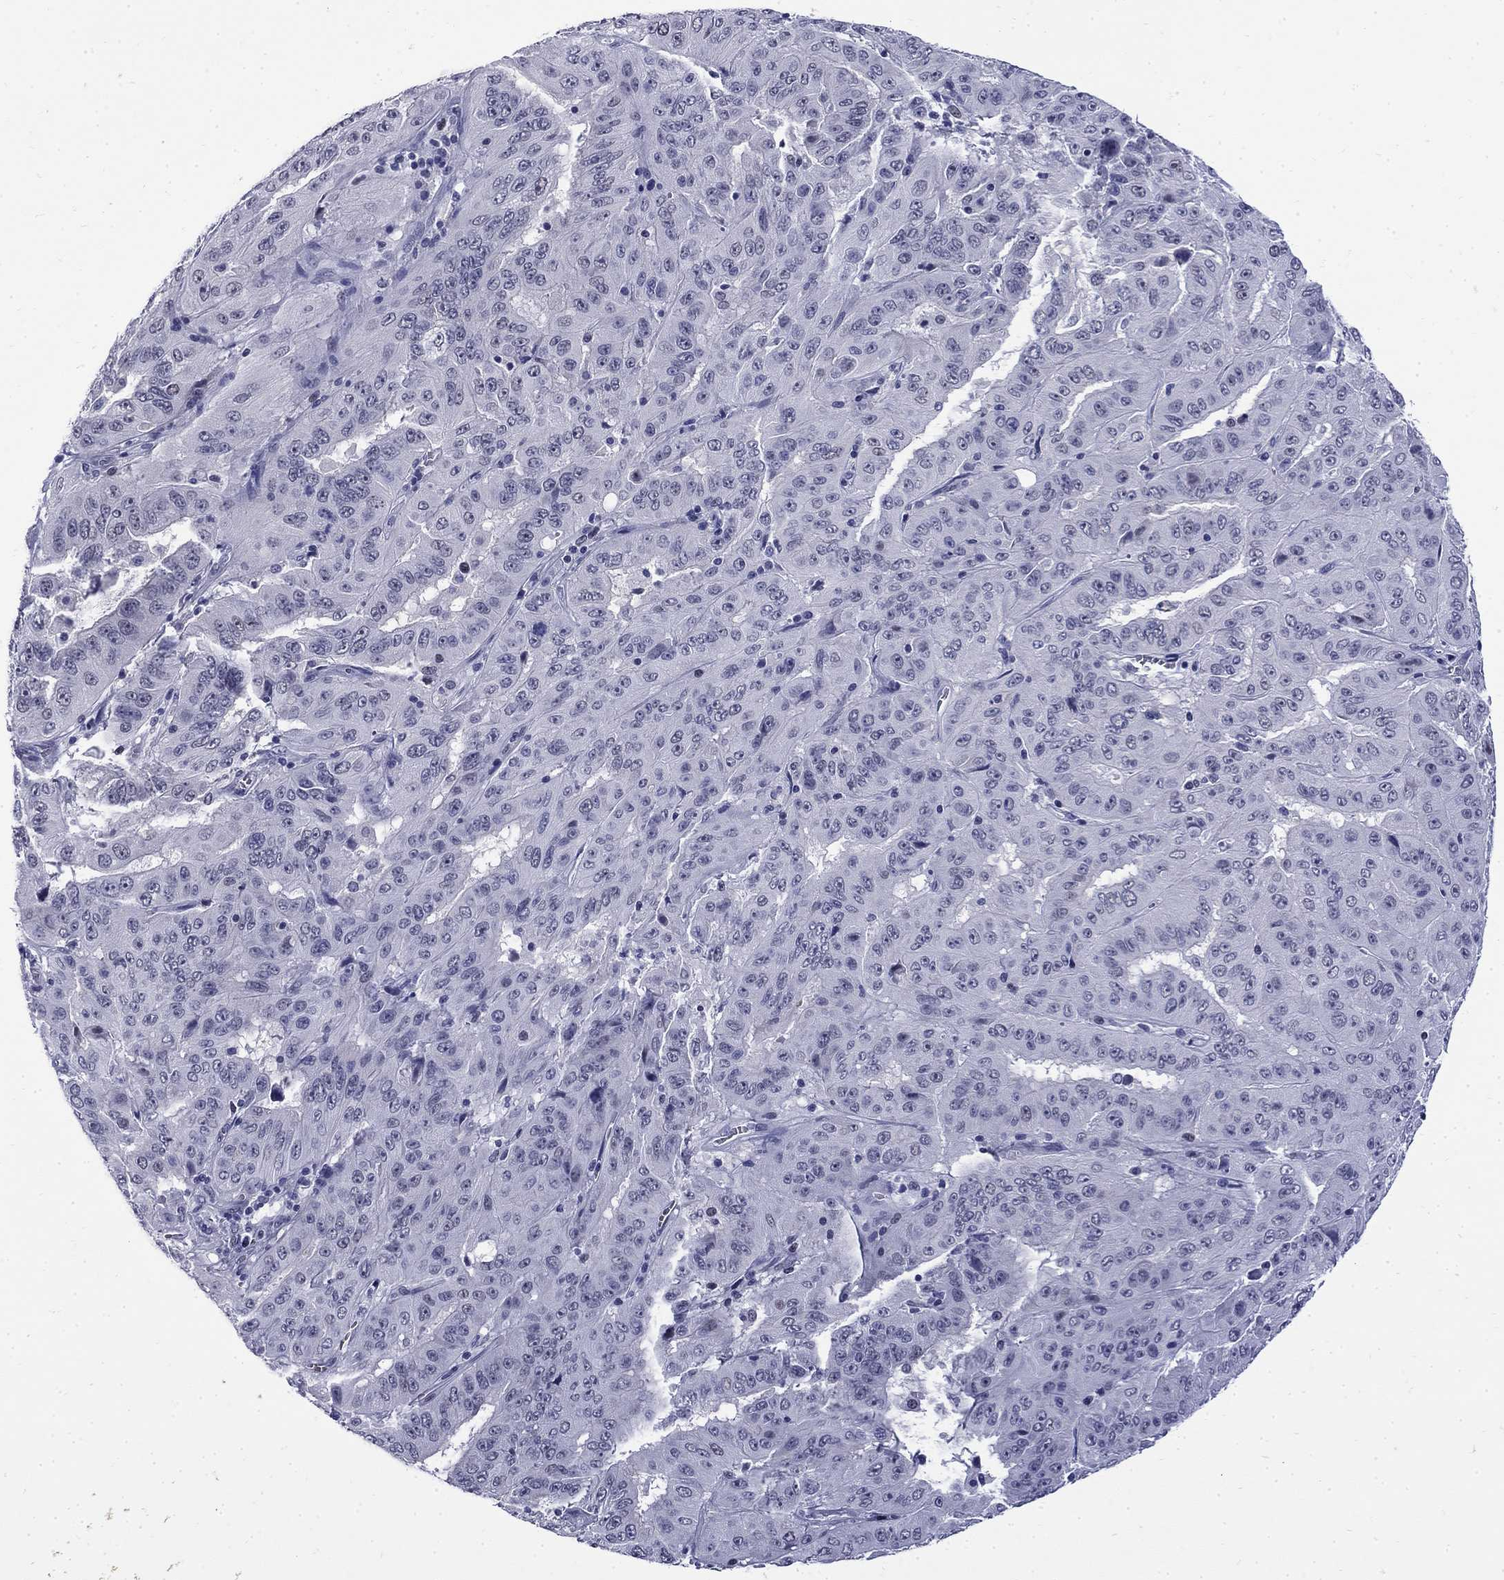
{"staining": {"intensity": "negative", "quantity": "none", "location": "none"}, "tissue": "pancreatic cancer", "cell_type": "Tumor cells", "image_type": "cancer", "snomed": [{"axis": "morphology", "description": "Adenocarcinoma, NOS"}, {"axis": "topography", "description": "Pancreas"}], "caption": "Immunohistochemistry of adenocarcinoma (pancreatic) demonstrates no expression in tumor cells. (DAB IHC with hematoxylin counter stain).", "gene": "MGARP", "patient": {"sex": "male", "age": 63}}